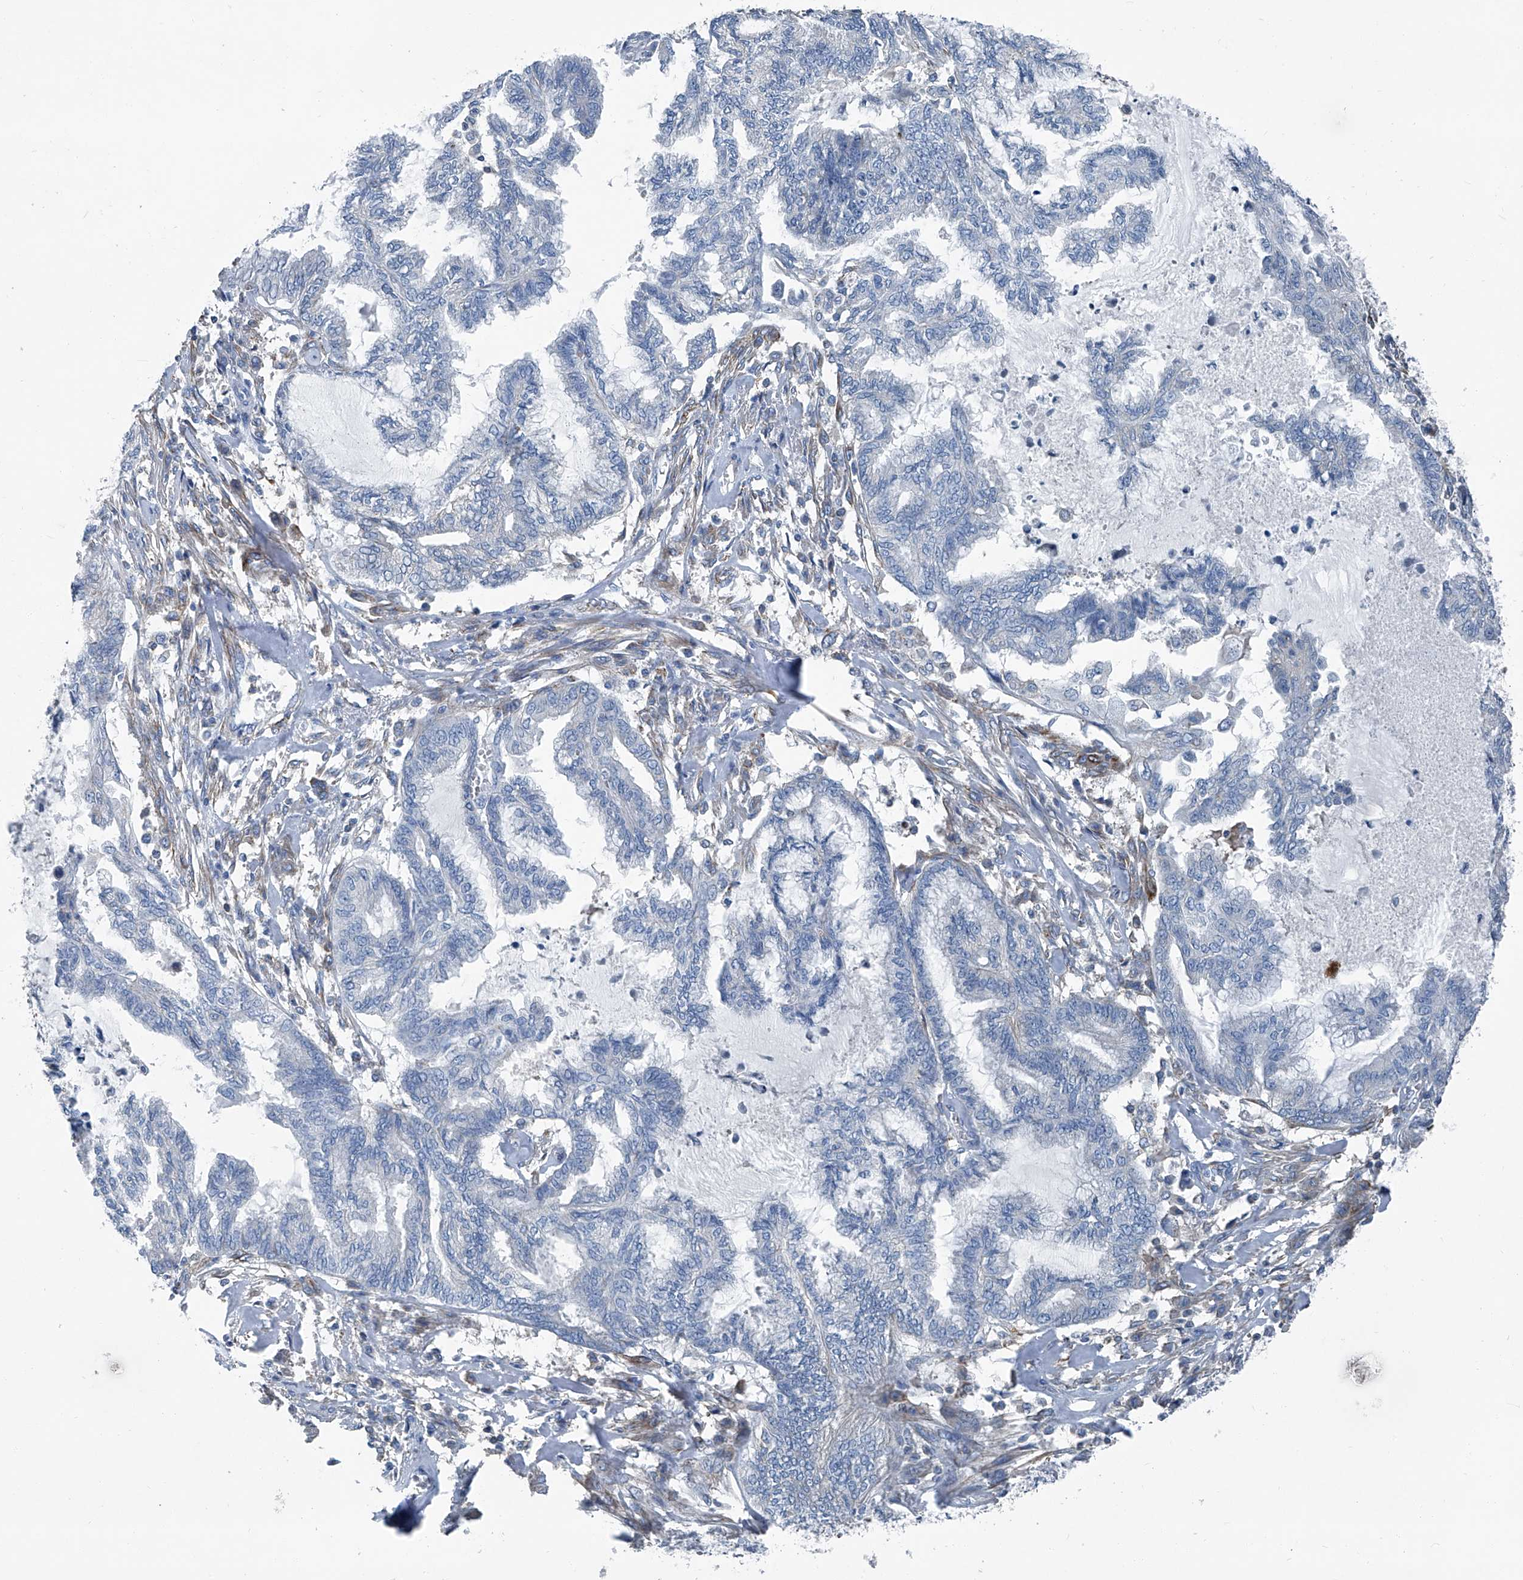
{"staining": {"intensity": "negative", "quantity": "none", "location": "none"}, "tissue": "endometrial cancer", "cell_type": "Tumor cells", "image_type": "cancer", "snomed": [{"axis": "morphology", "description": "Adenocarcinoma, NOS"}, {"axis": "topography", "description": "Endometrium"}], "caption": "Endometrial cancer (adenocarcinoma) stained for a protein using IHC reveals no positivity tumor cells.", "gene": "SEPTIN7", "patient": {"sex": "female", "age": 86}}